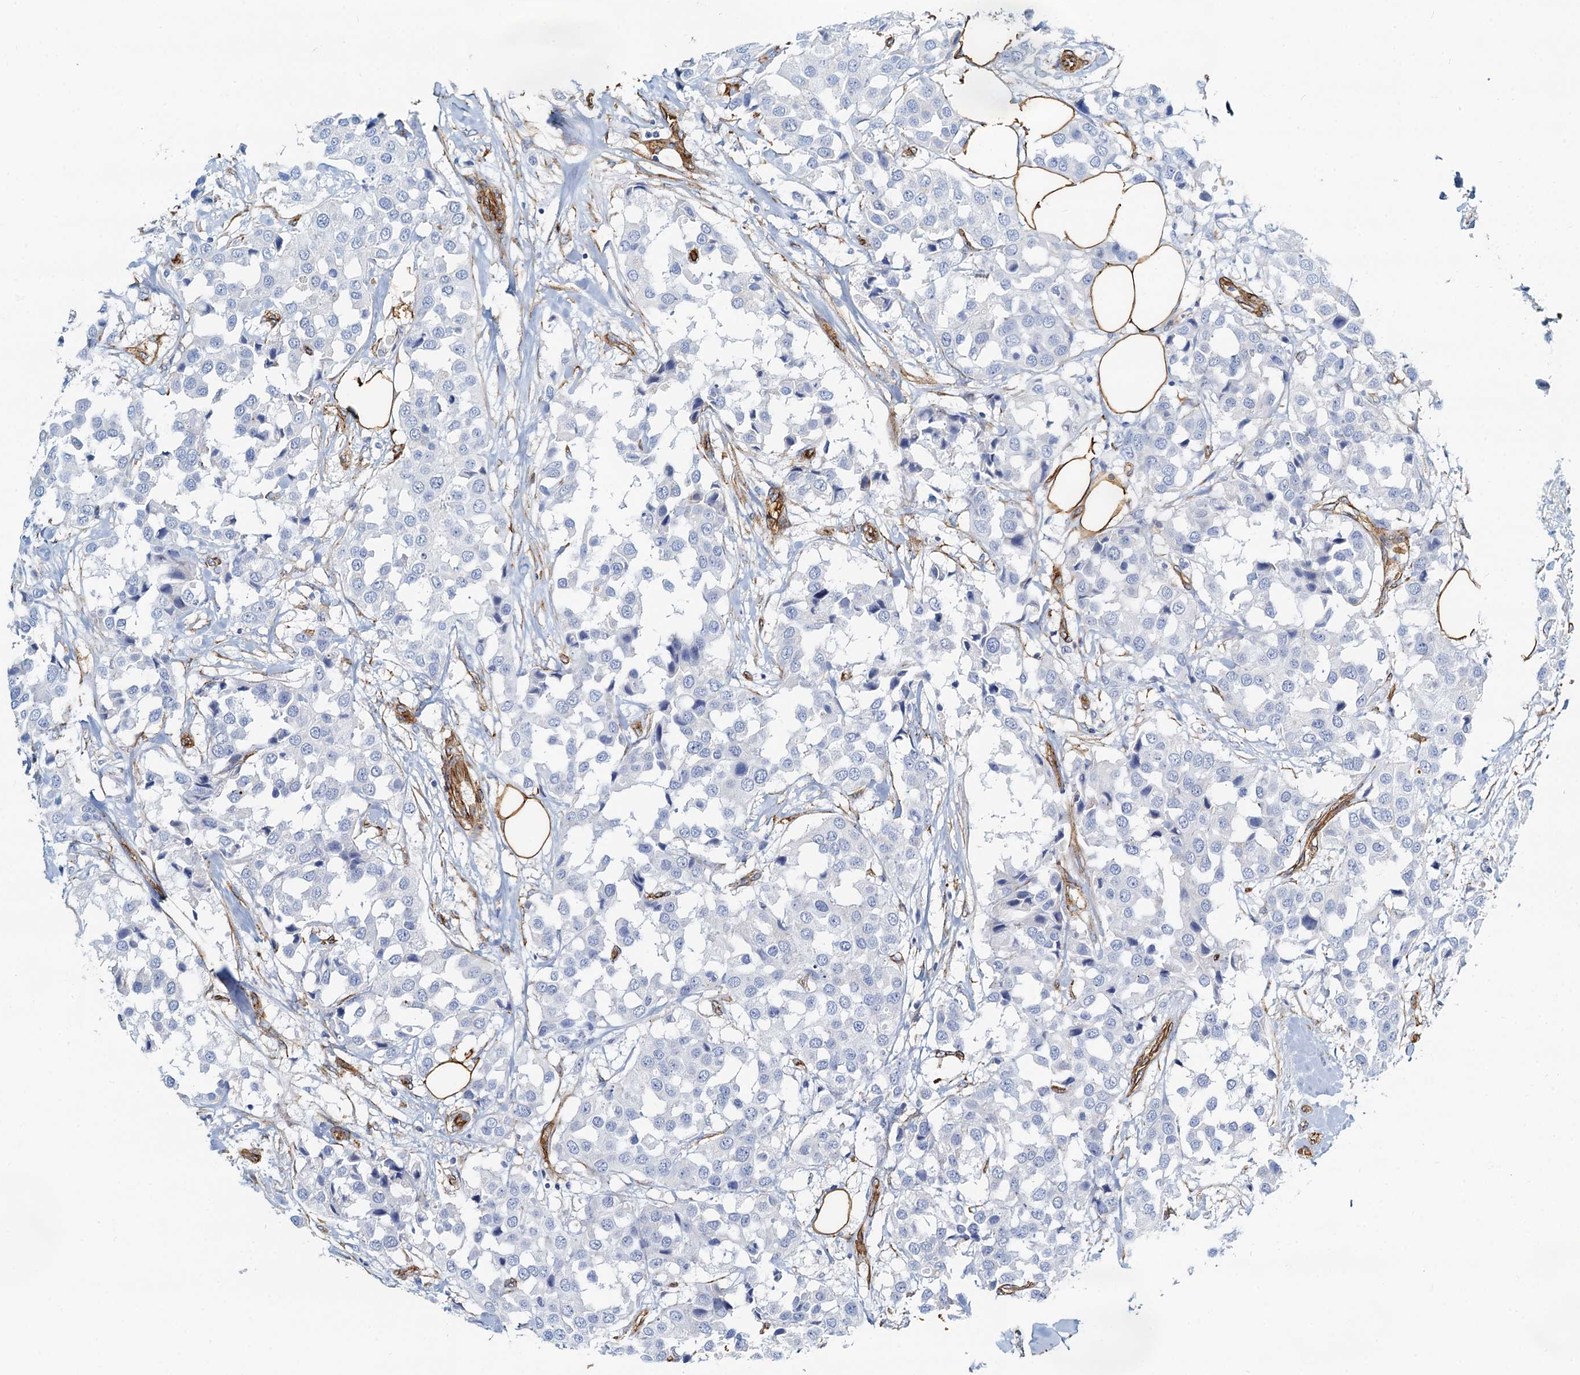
{"staining": {"intensity": "negative", "quantity": "none", "location": "none"}, "tissue": "breast cancer", "cell_type": "Tumor cells", "image_type": "cancer", "snomed": [{"axis": "morphology", "description": "Duct carcinoma"}, {"axis": "topography", "description": "Breast"}], "caption": "The micrograph exhibits no staining of tumor cells in intraductal carcinoma (breast).", "gene": "DGKG", "patient": {"sex": "female", "age": 80}}